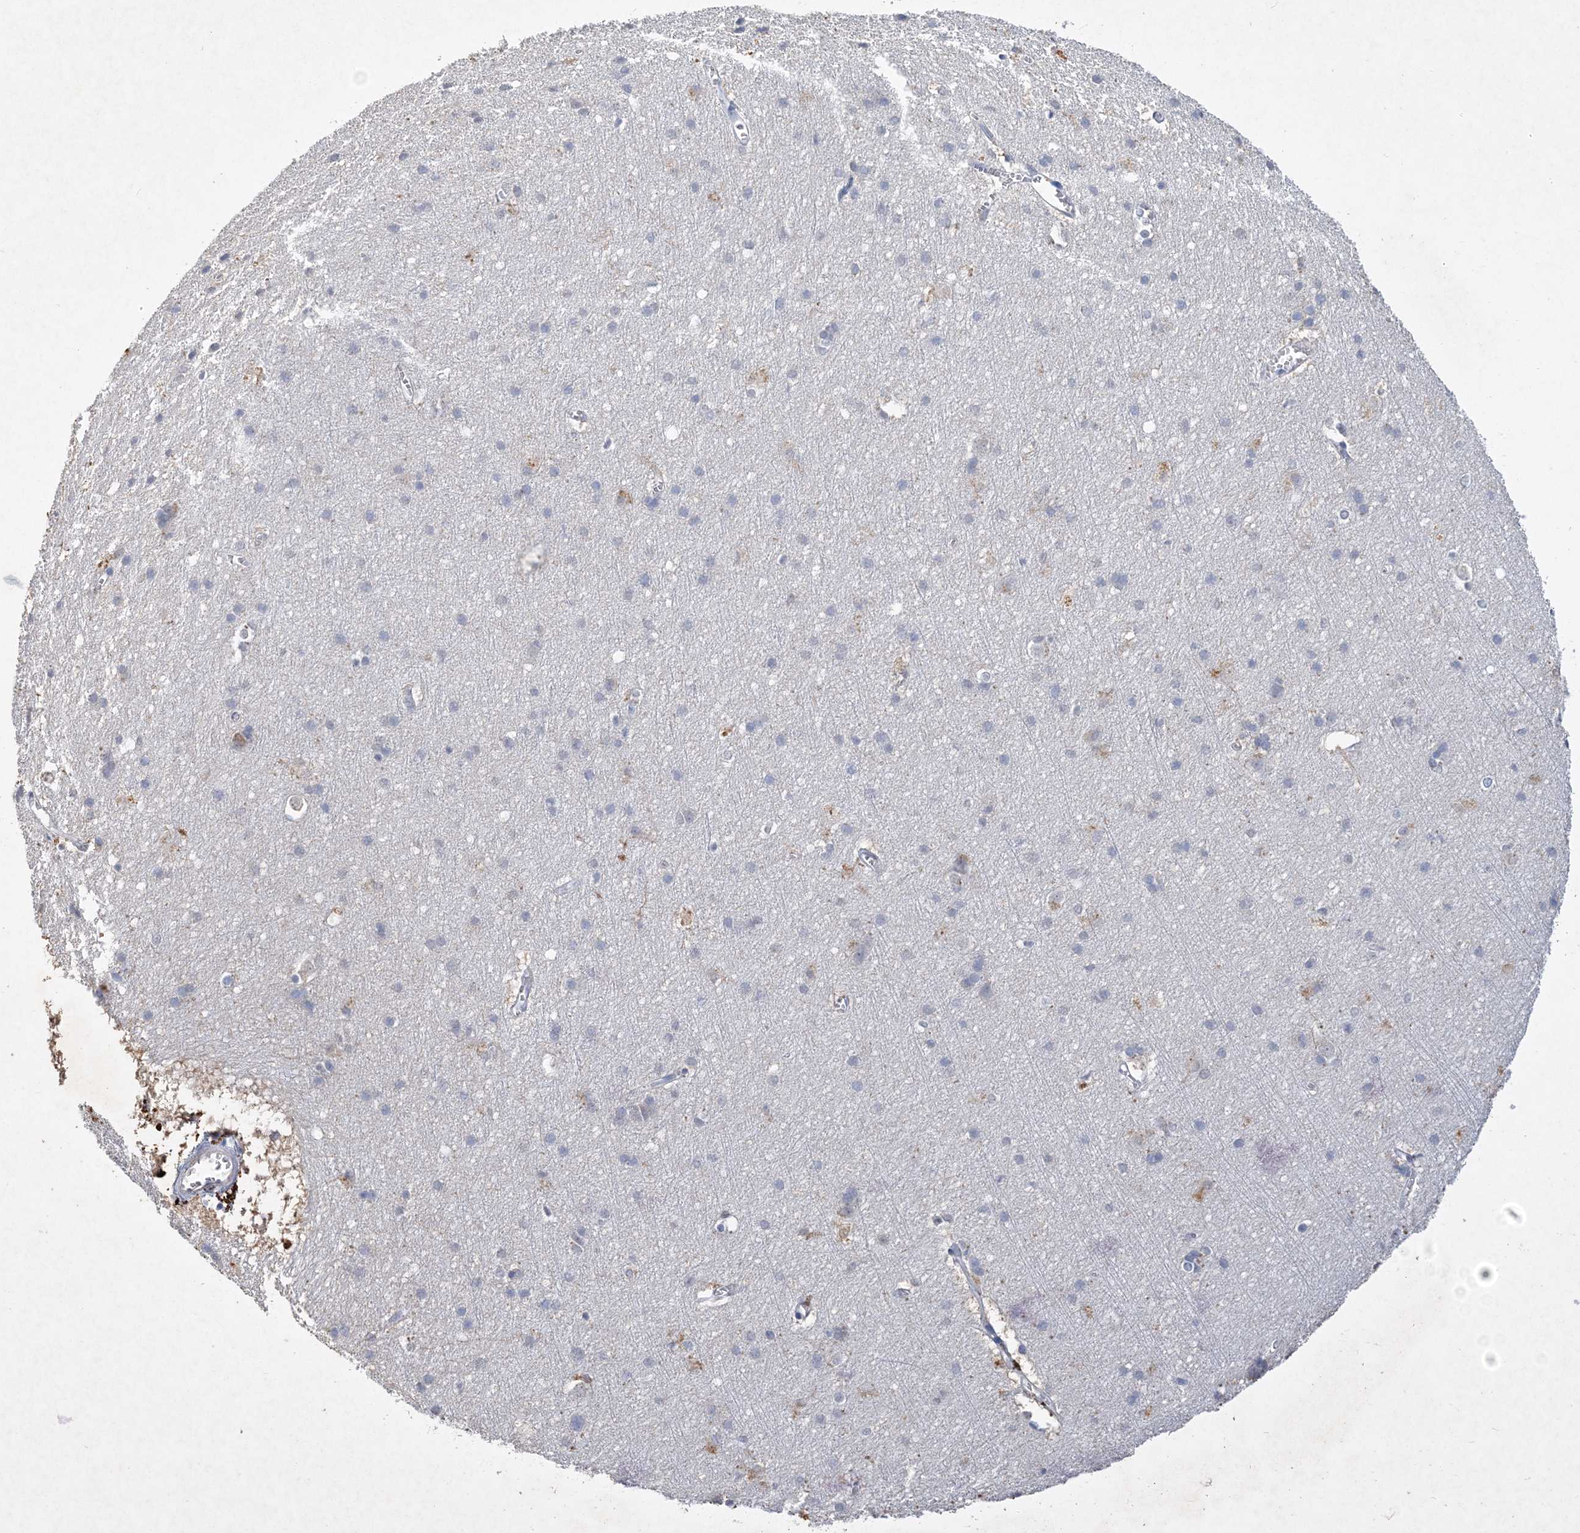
{"staining": {"intensity": "negative", "quantity": "none", "location": "none"}, "tissue": "cerebral cortex", "cell_type": "Endothelial cells", "image_type": "normal", "snomed": [{"axis": "morphology", "description": "Normal tissue, NOS"}, {"axis": "topography", "description": "Cerebral cortex"}], "caption": "This histopathology image is of unremarkable cerebral cortex stained with immunohistochemistry (IHC) to label a protein in brown with the nuclei are counter-stained blue. There is no staining in endothelial cells.", "gene": "C11orf58", "patient": {"sex": "male", "age": 54}}